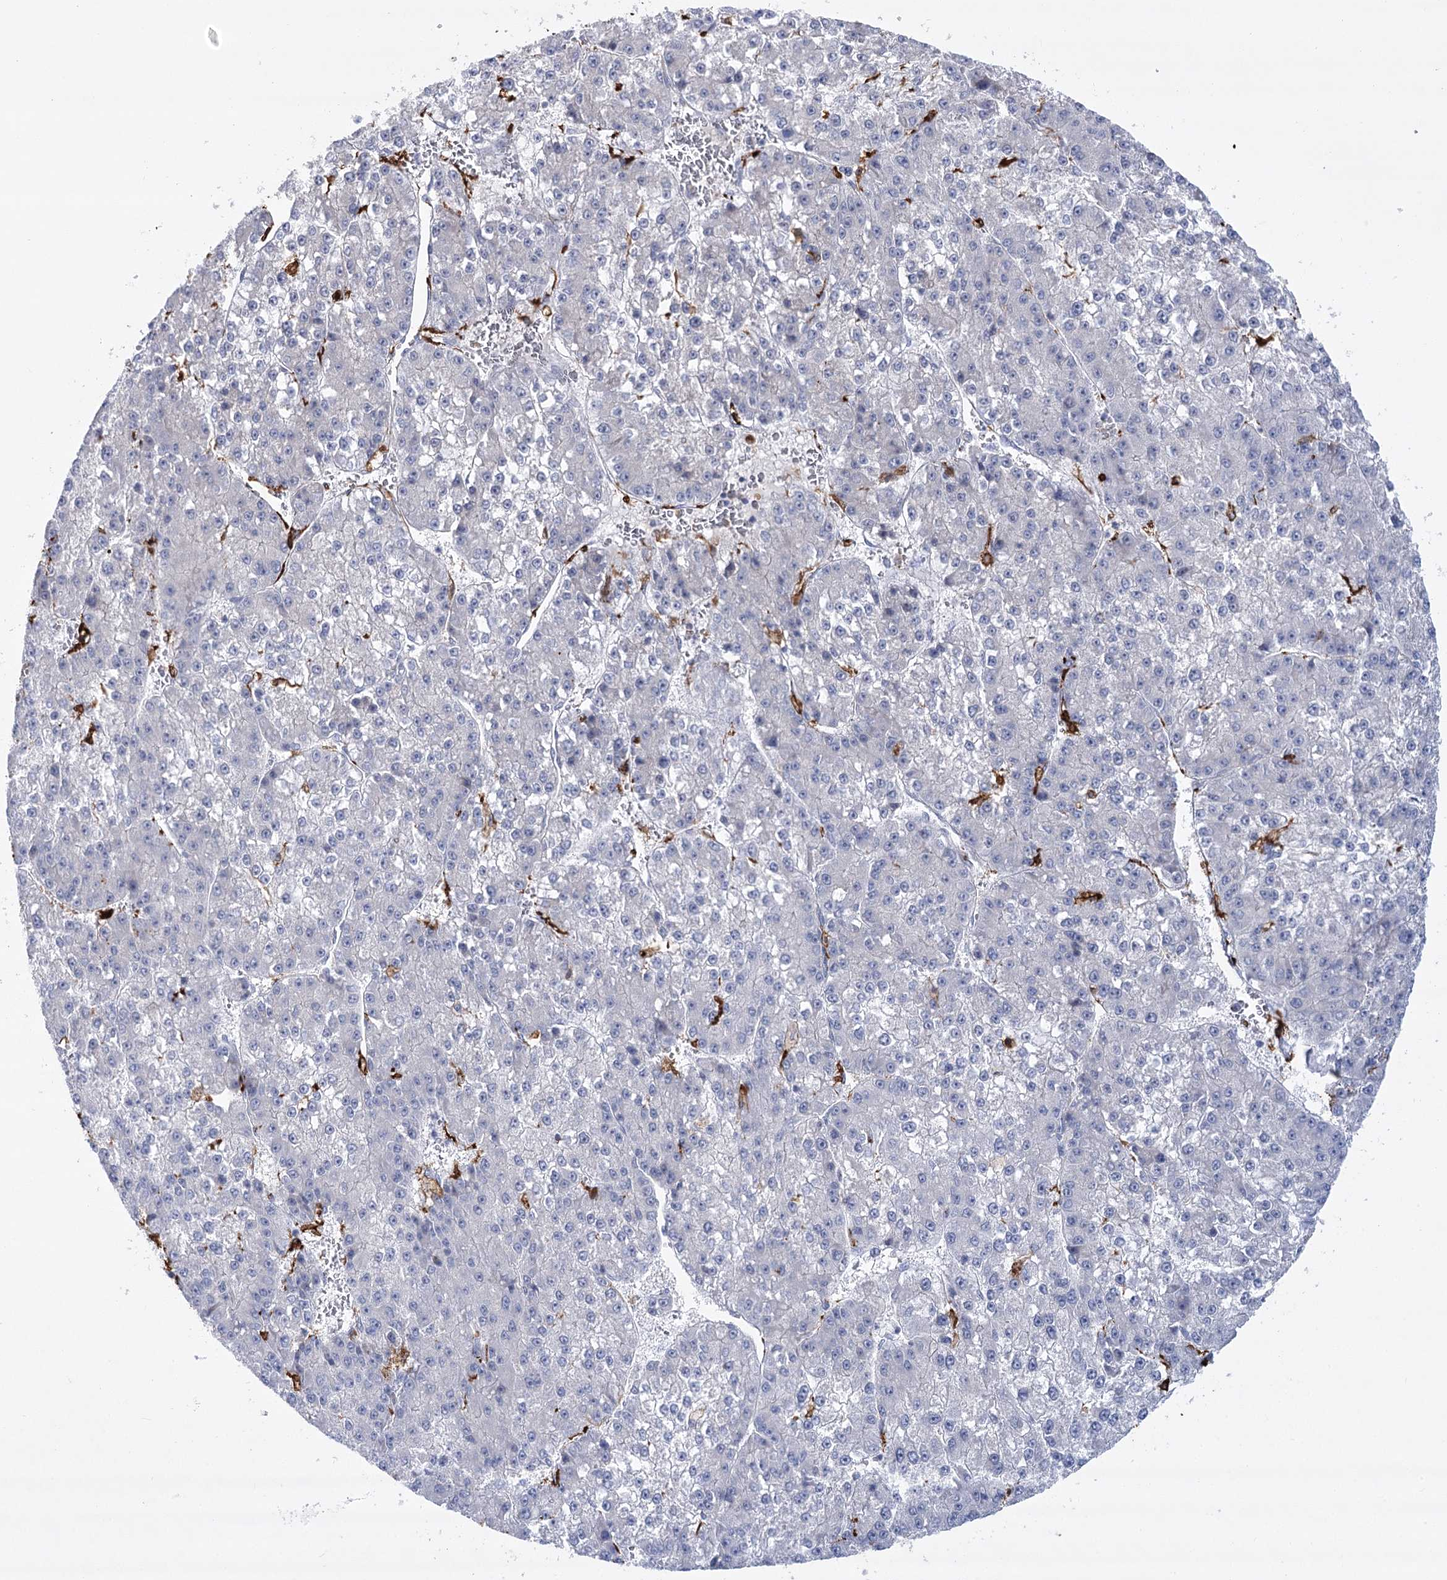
{"staining": {"intensity": "negative", "quantity": "none", "location": "none"}, "tissue": "liver cancer", "cell_type": "Tumor cells", "image_type": "cancer", "snomed": [{"axis": "morphology", "description": "Carcinoma, Hepatocellular, NOS"}, {"axis": "topography", "description": "Liver"}], "caption": "Immunohistochemistry image of neoplastic tissue: human liver hepatocellular carcinoma stained with DAB (3,3'-diaminobenzidine) exhibits no significant protein expression in tumor cells.", "gene": "PIWIL4", "patient": {"sex": "female", "age": 73}}